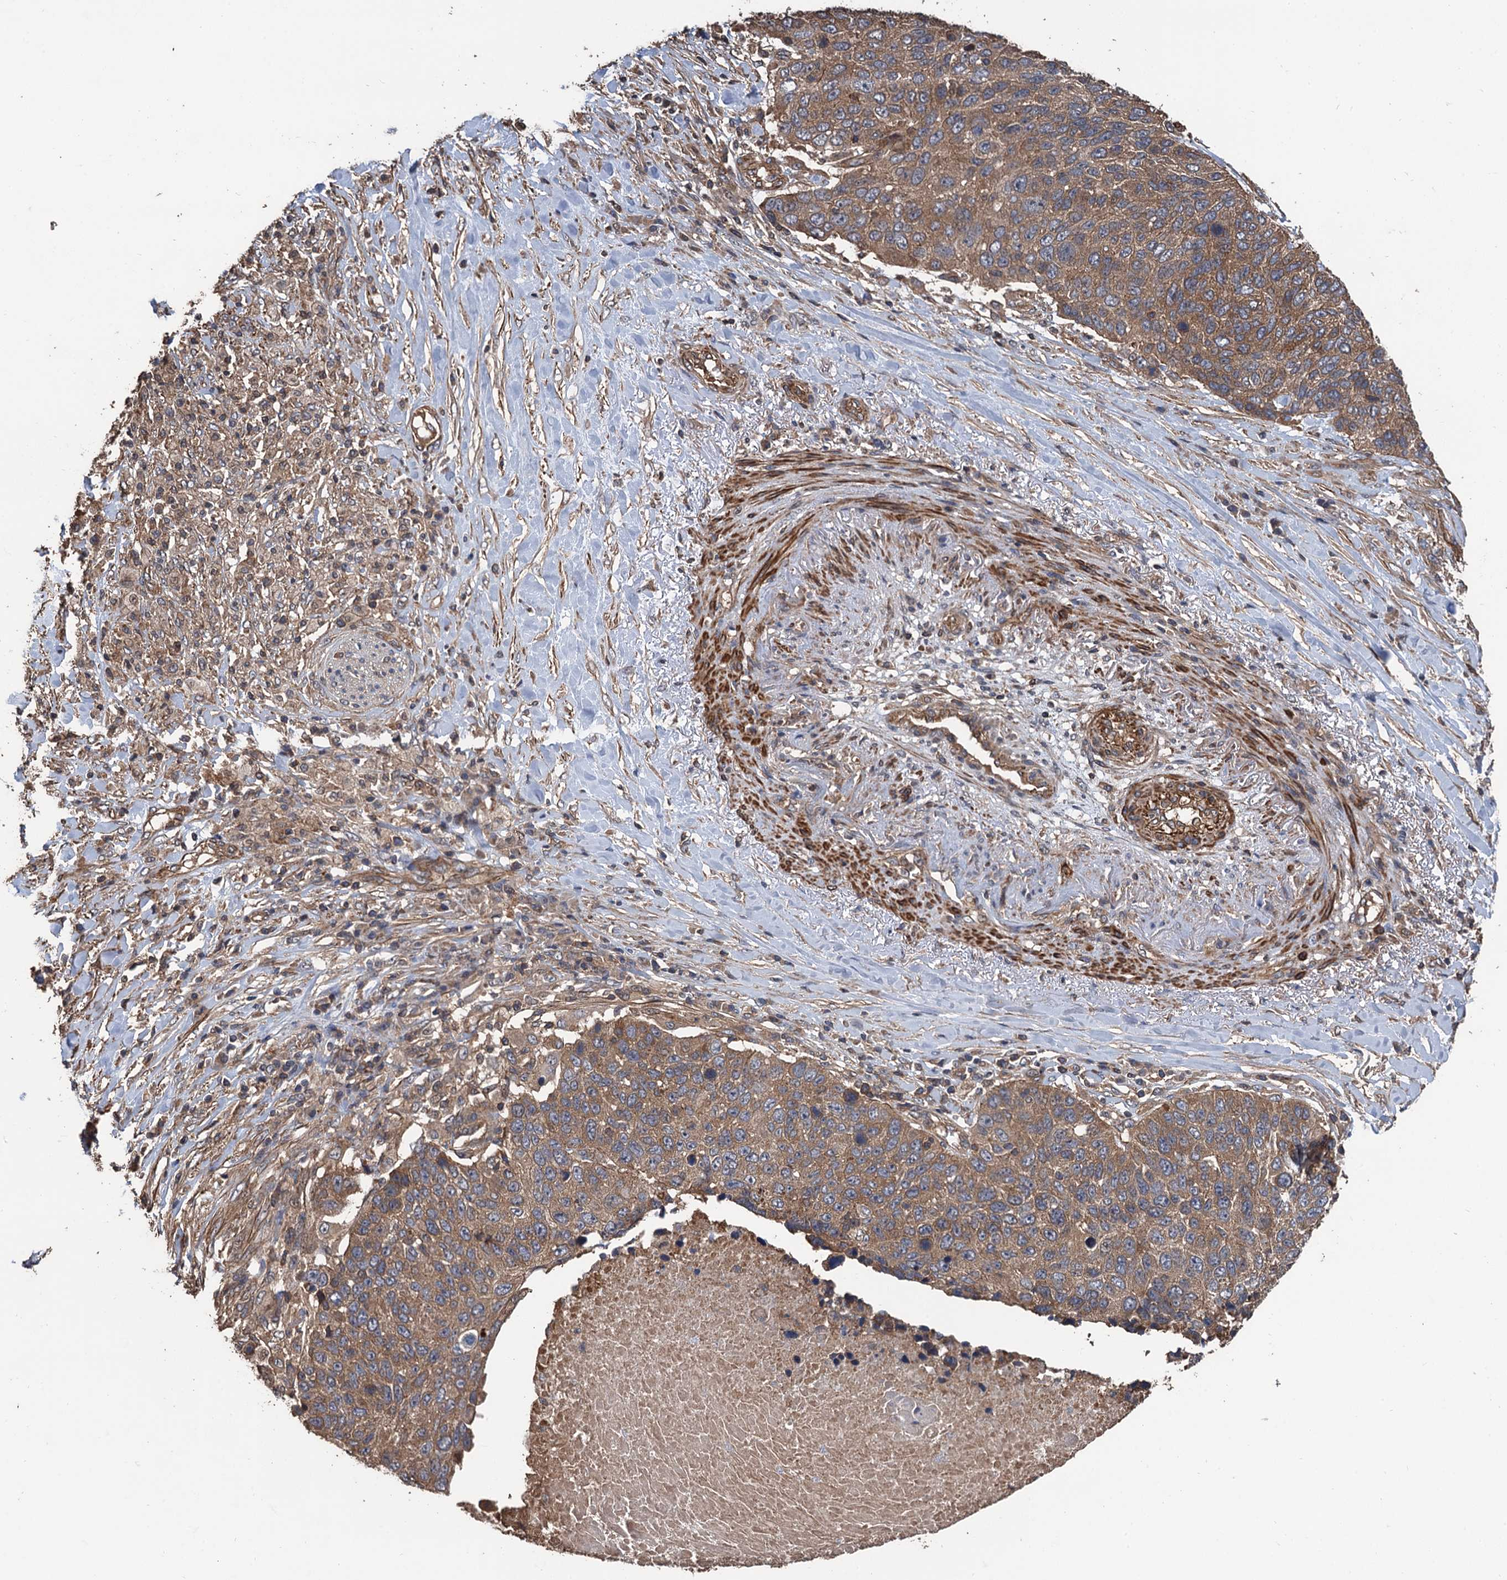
{"staining": {"intensity": "moderate", "quantity": ">75%", "location": "cytoplasmic/membranous"}, "tissue": "lung cancer", "cell_type": "Tumor cells", "image_type": "cancer", "snomed": [{"axis": "morphology", "description": "Normal tissue, NOS"}, {"axis": "morphology", "description": "Squamous cell carcinoma, NOS"}, {"axis": "topography", "description": "Lymph node"}, {"axis": "topography", "description": "Lung"}], "caption": "Protein positivity by IHC reveals moderate cytoplasmic/membranous expression in approximately >75% of tumor cells in squamous cell carcinoma (lung).", "gene": "PPP4R1", "patient": {"sex": "male", "age": 66}}